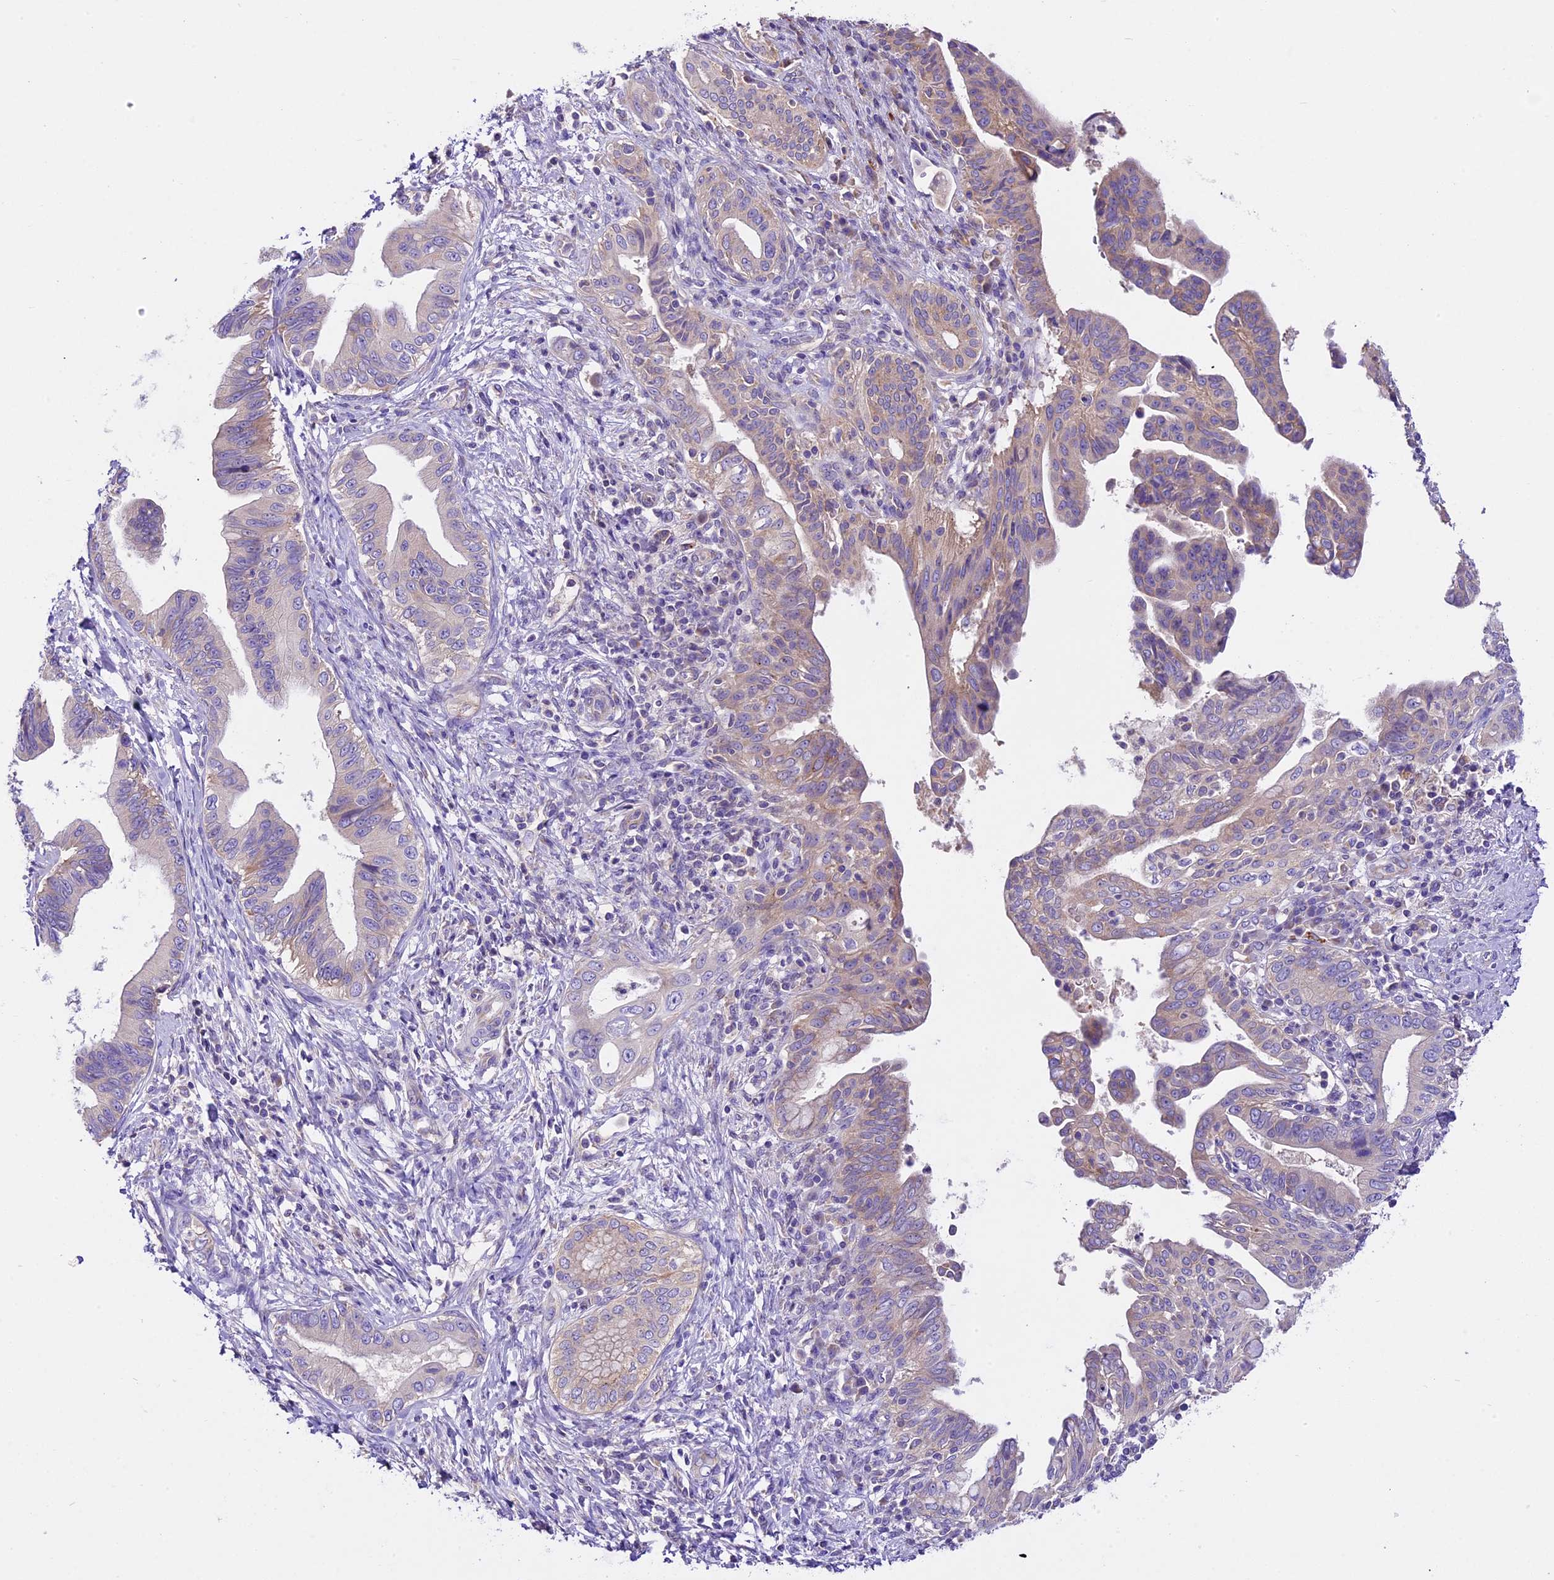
{"staining": {"intensity": "weak", "quantity": "<25%", "location": "cytoplasmic/membranous"}, "tissue": "pancreatic cancer", "cell_type": "Tumor cells", "image_type": "cancer", "snomed": [{"axis": "morphology", "description": "Adenocarcinoma, NOS"}, {"axis": "topography", "description": "Pancreas"}], "caption": "Protein analysis of adenocarcinoma (pancreatic) exhibits no significant expression in tumor cells.", "gene": "PEMT", "patient": {"sex": "female", "age": 55}}